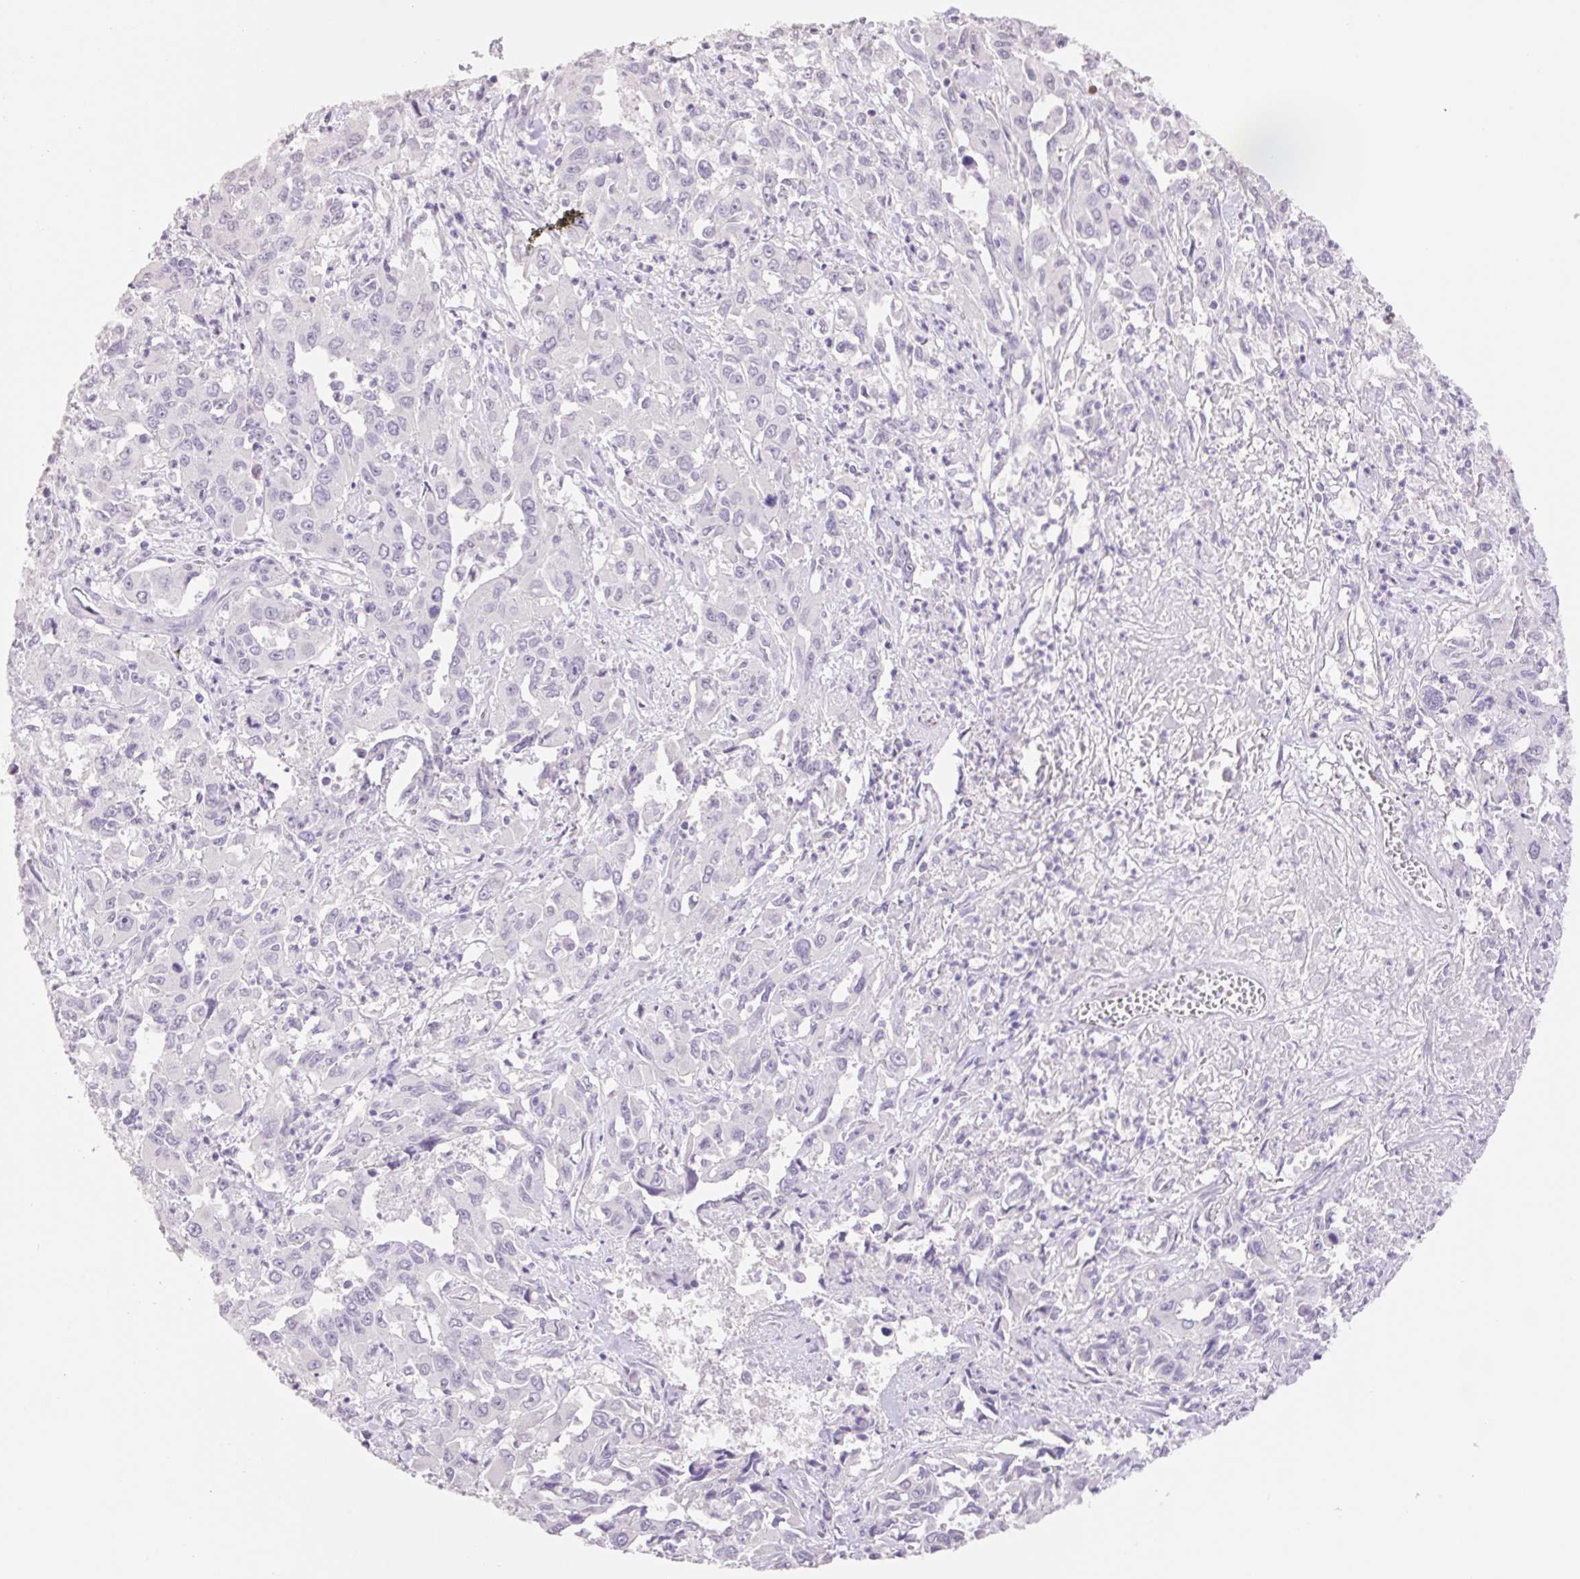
{"staining": {"intensity": "negative", "quantity": "none", "location": "none"}, "tissue": "liver cancer", "cell_type": "Tumor cells", "image_type": "cancer", "snomed": [{"axis": "morphology", "description": "Carcinoma, Hepatocellular, NOS"}, {"axis": "topography", "description": "Liver"}], "caption": "Liver hepatocellular carcinoma stained for a protein using IHC exhibits no staining tumor cells.", "gene": "HCRTR2", "patient": {"sex": "male", "age": 63}}